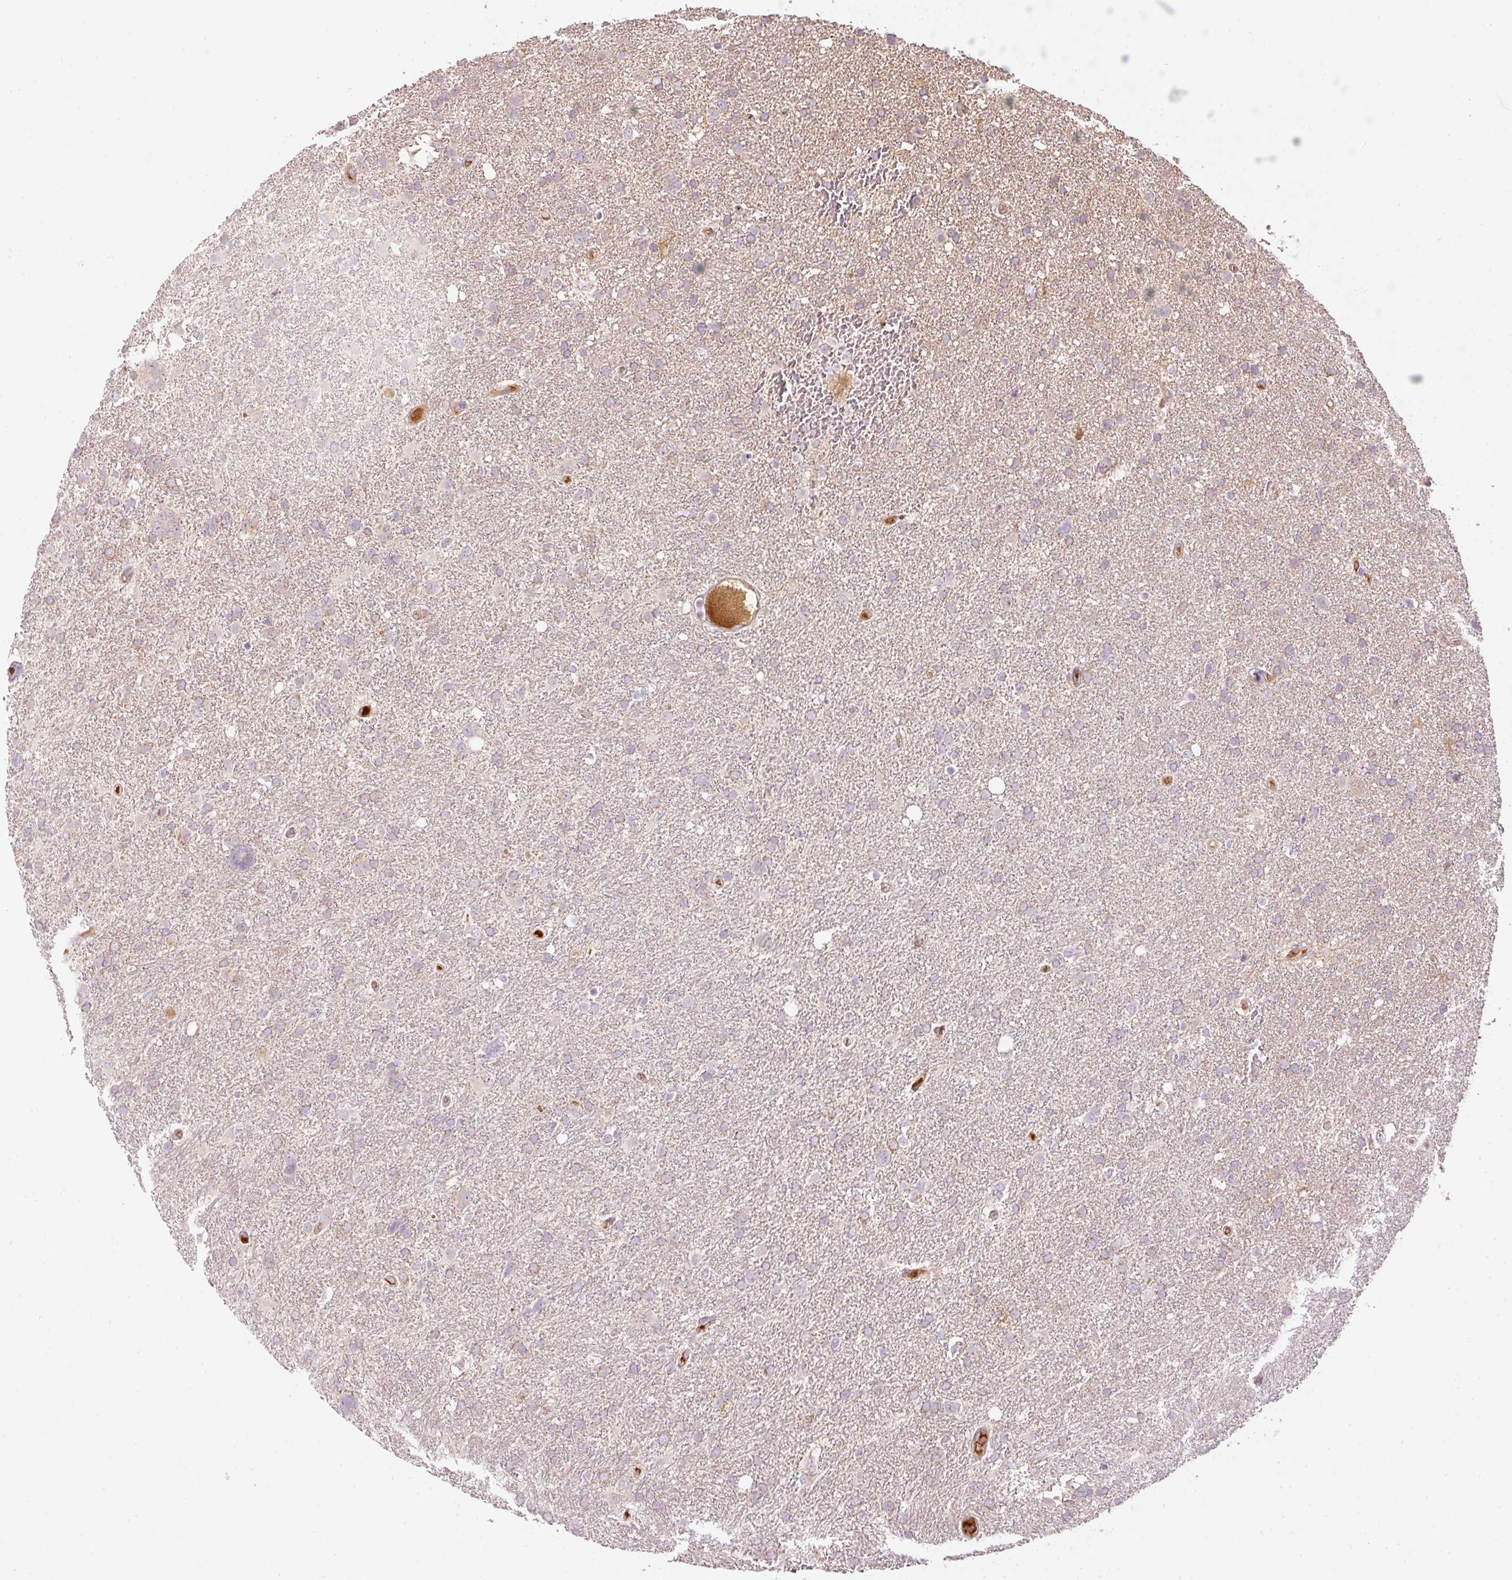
{"staining": {"intensity": "negative", "quantity": "none", "location": "none"}, "tissue": "glioma", "cell_type": "Tumor cells", "image_type": "cancer", "snomed": [{"axis": "morphology", "description": "Glioma, malignant, High grade"}, {"axis": "topography", "description": "Brain"}], "caption": "Human glioma stained for a protein using immunohistochemistry (IHC) demonstrates no staining in tumor cells.", "gene": "SERPING1", "patient": {"sex": "male", "age": 61}}